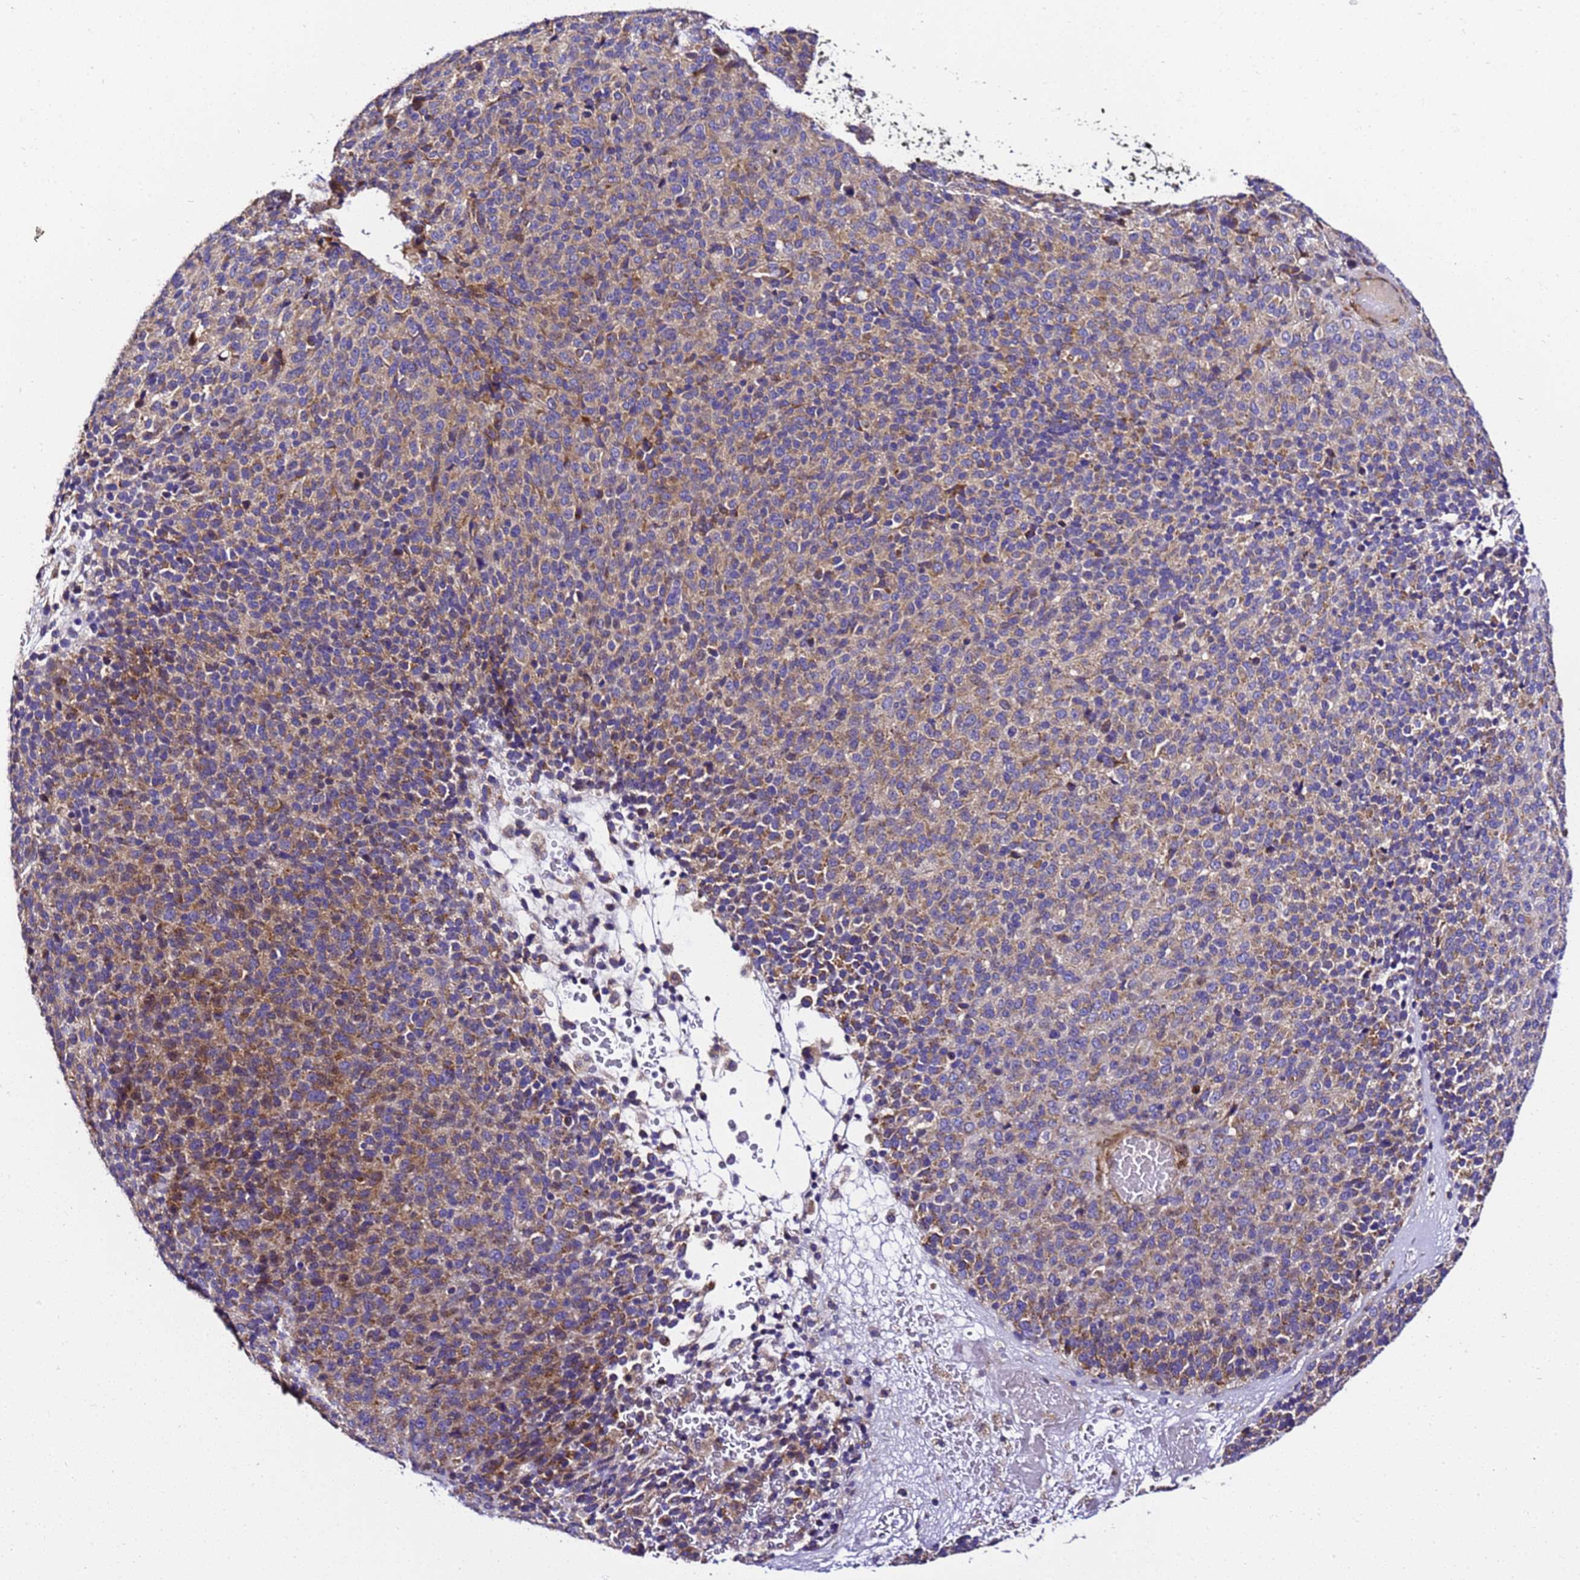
{"staining": {"intensity": "moderate", "quantity": "25%-75%", "location": "cytoplasmic/membranous"}, "tissue": "melanoma", "cell_type": "Tumor cells", "image_type": "cancer", "snomed": [{"axis": "morphology", "description": "Malignant melanoma, Metastatic site"}, {"axis": "topography", "description": "Brain"}], "caption": "Immunohistochemical staining of melanoma displays moderate cytoplasmic/membranous protein positivity in about 25%-75% of tumor cells. (DAB (3,3'-diaminobenzidine) IHC with brightfield microscopy, high magnification).", "gene": "ZNF417", "patient": {"sex": "female", "age": 56}}